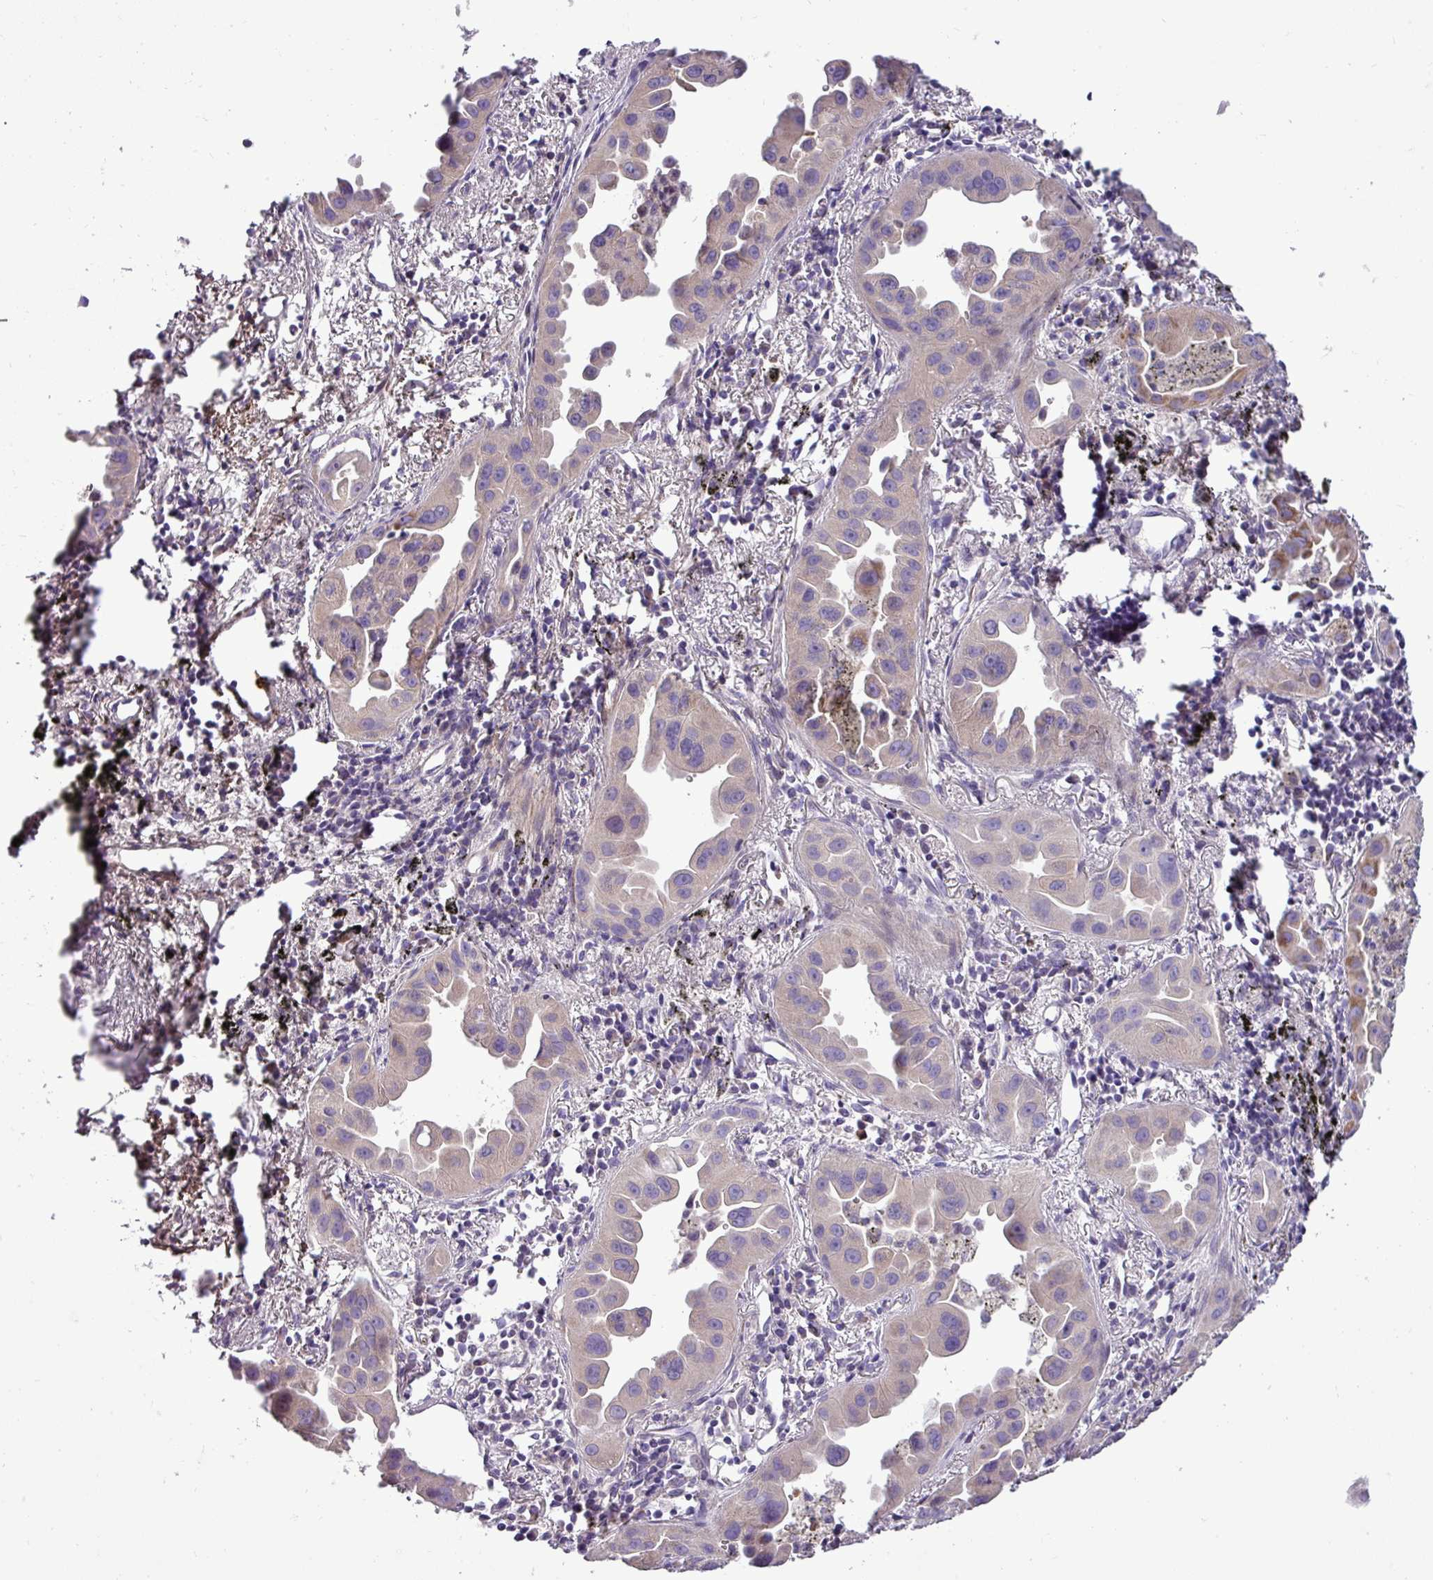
{"staining": {"intensity": "moderate", "quantity": ">75%", "location": "cytoplasmic/membranous"}, "tissue": "lung cancer", "cell_type": "Tumor cells", "image_type": "cancer", "snomed": [{"axis": "morphology", "description": "Adenocarcinoma, NOS"}, {"axis": "topography", "description": "Lung"}], "caption": "Approximately >75% of tumor cells in adenocarcinoma (lung) show moderate cytoplasmic/membranous protein staining as visualized by brown immunohistochemical staining.", "gene": "FAM183A", "patient": {"sex": "male", "age": 68}}